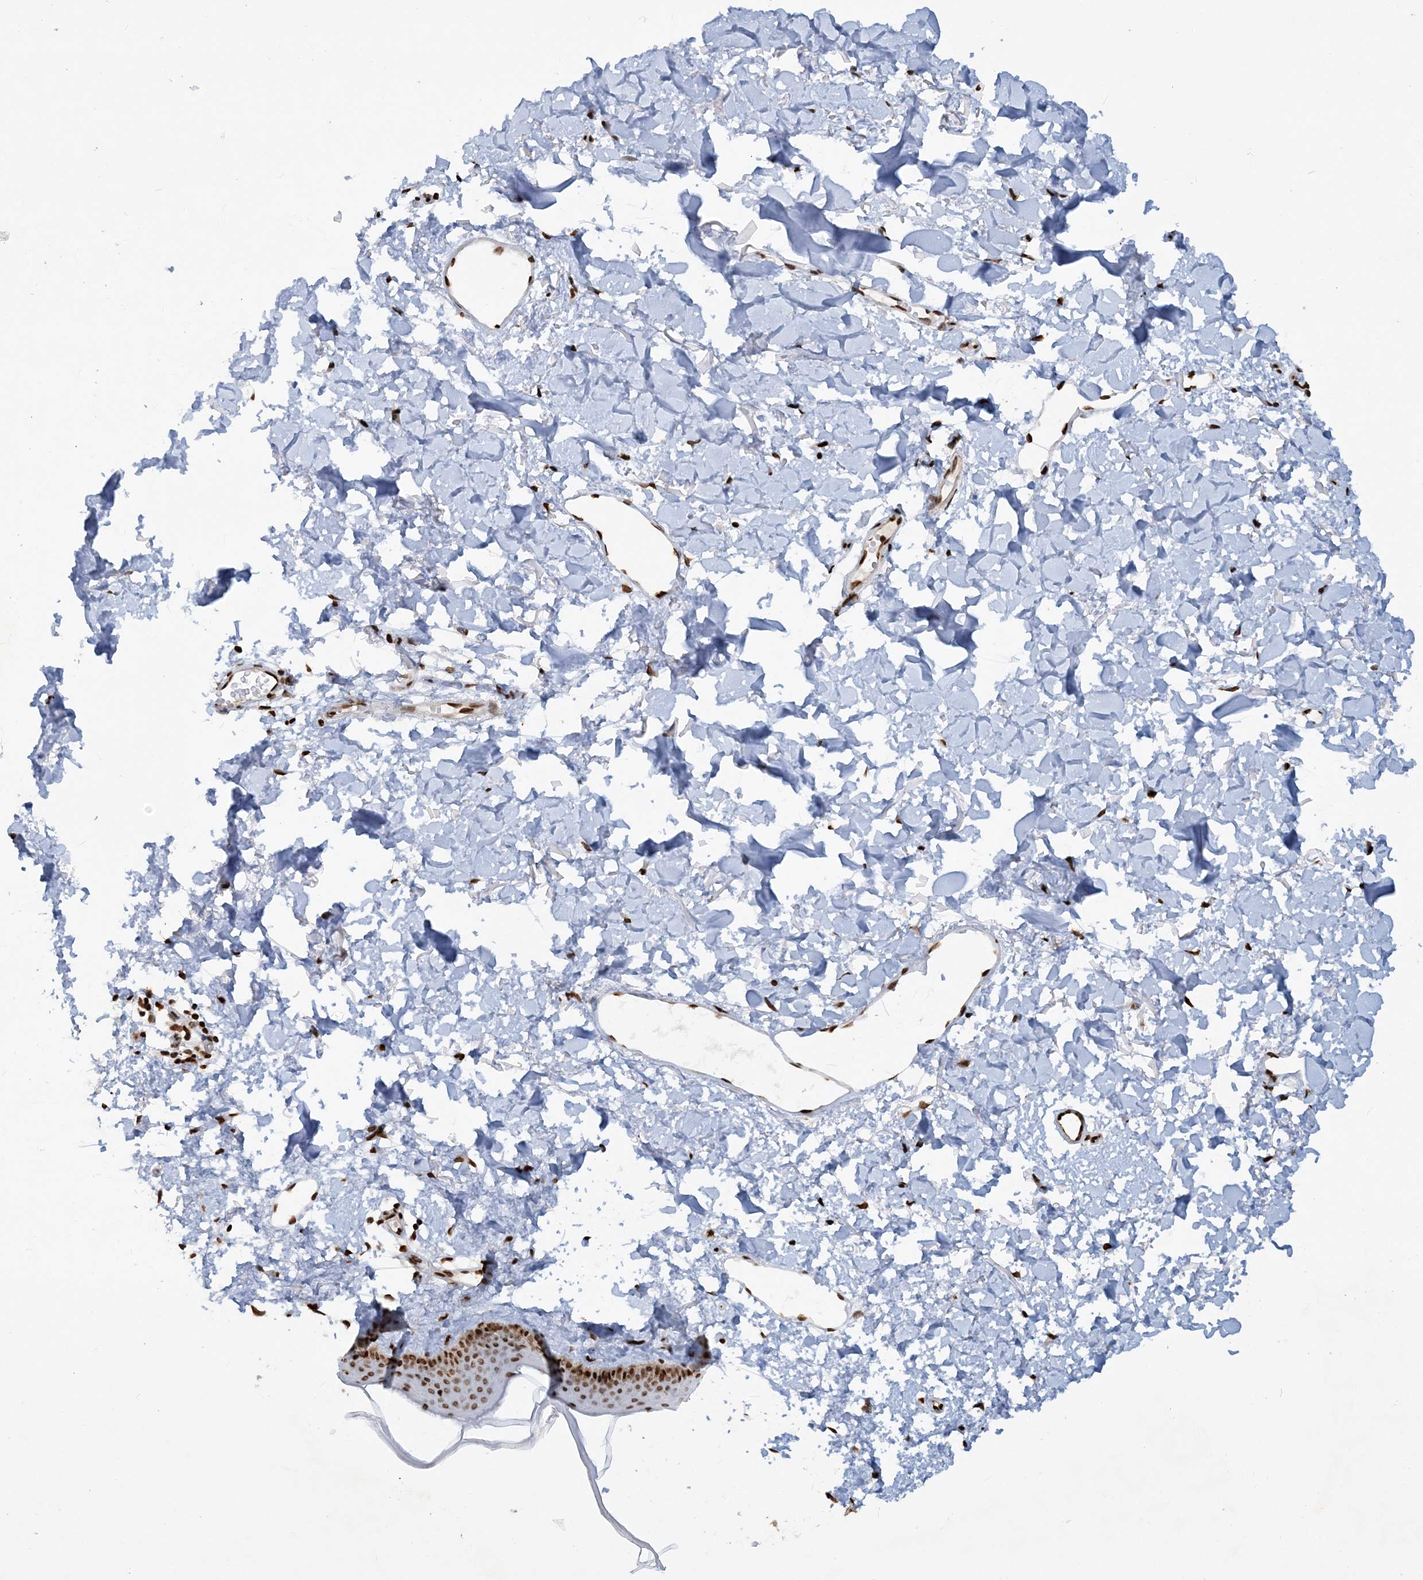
{"staining": {"intensity": "strong", "quantity": ">75%", "location": "nuclear"}, "tissue": "skin", "cell_type": "Fibroblasts", "image_type": "normal", "snomed": [{"axis": "morphology", "description": "Normal tissue, NOS"}, {"axis": "topography", "description": "Skin"}], "caption": "Strong nuclear expression is appreciated in about >75% of fibroblasts in benign skin.", "gene": "DELE1", "patient": {"sex": "female", "age": 58}}